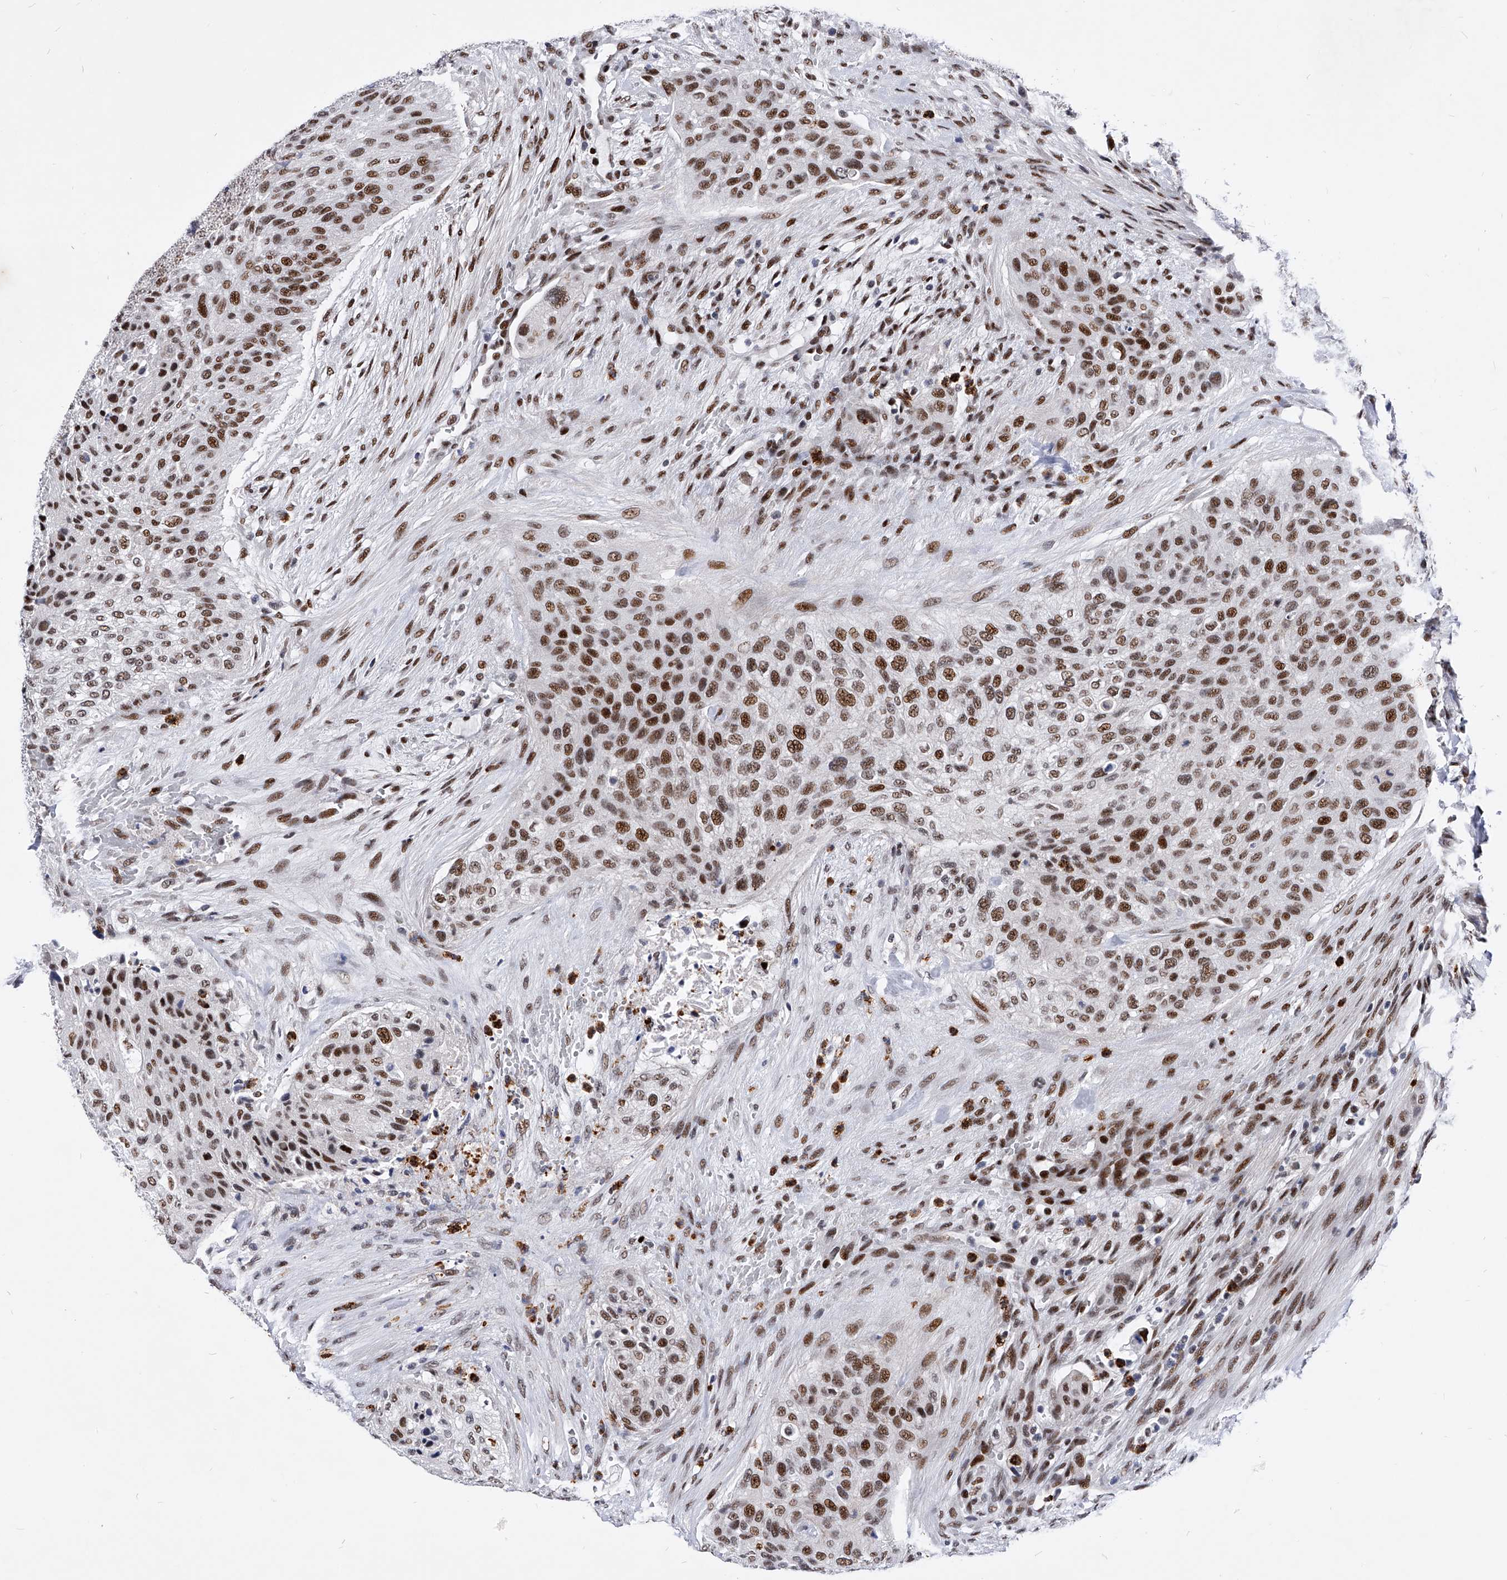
{"staining": {"intensity": "moderate", "quantity": ">75%", "location": "nuclear"}, "tissue": "urothelial cancer", "cell_type": "Tumor cells", "image_type": "cancer", "snomed": [{"axis": "morphology", "description": "Urothelial carcinoma, High grade"}, {"axis": "topography", "description": "Urinary bladder"}], "caption": "IHC micrograph of high-grade urothelial carcinoma stained for a protein (brown), which exhibits medium levels of moderate nuclear positivity in about >75% of tumor cells.", "gene": "TESK2", "patient": {"sex": "male", "age": 35}}